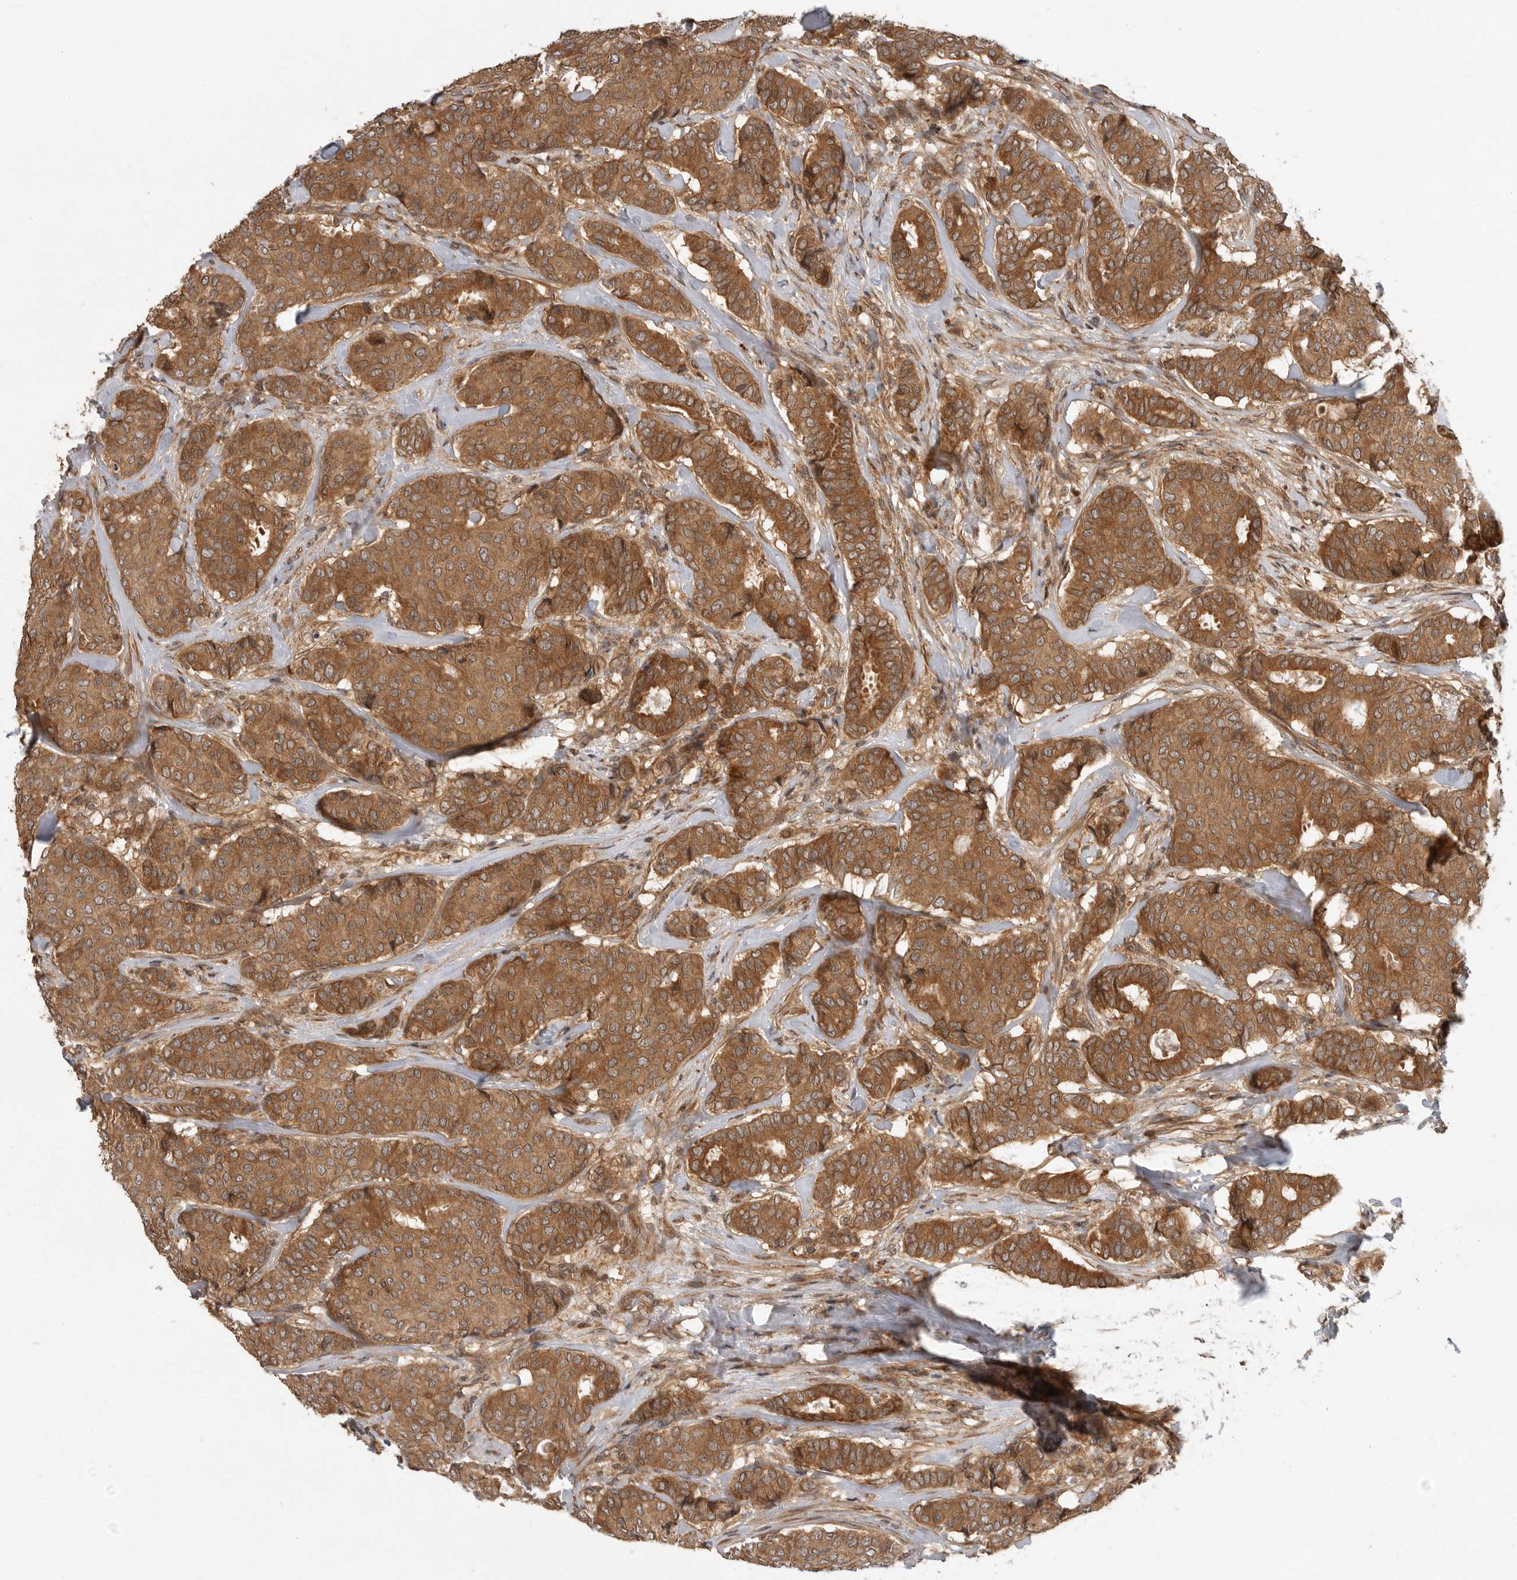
{"staining": {"intensity": "moderate", "quantity": ">75%", "location": "cytoplasmic/membranous"}, "tissue": "breast cancer", "cell_type": "Tumor cells", "image_type": "cancer", "snomed": [{"axis": "morphology", "description": "Duct carcinoma"}, {"axis": "topography", "description": "Breast"}], "caption": "Protein staining of breast infiltrating ductal carcinoma tissue reveals moderate cytoplasmic/membranous expression in about >75% of tumor cells.", "gene": "OSBPL9", "patient": {"sex": "female", "age": 75}}